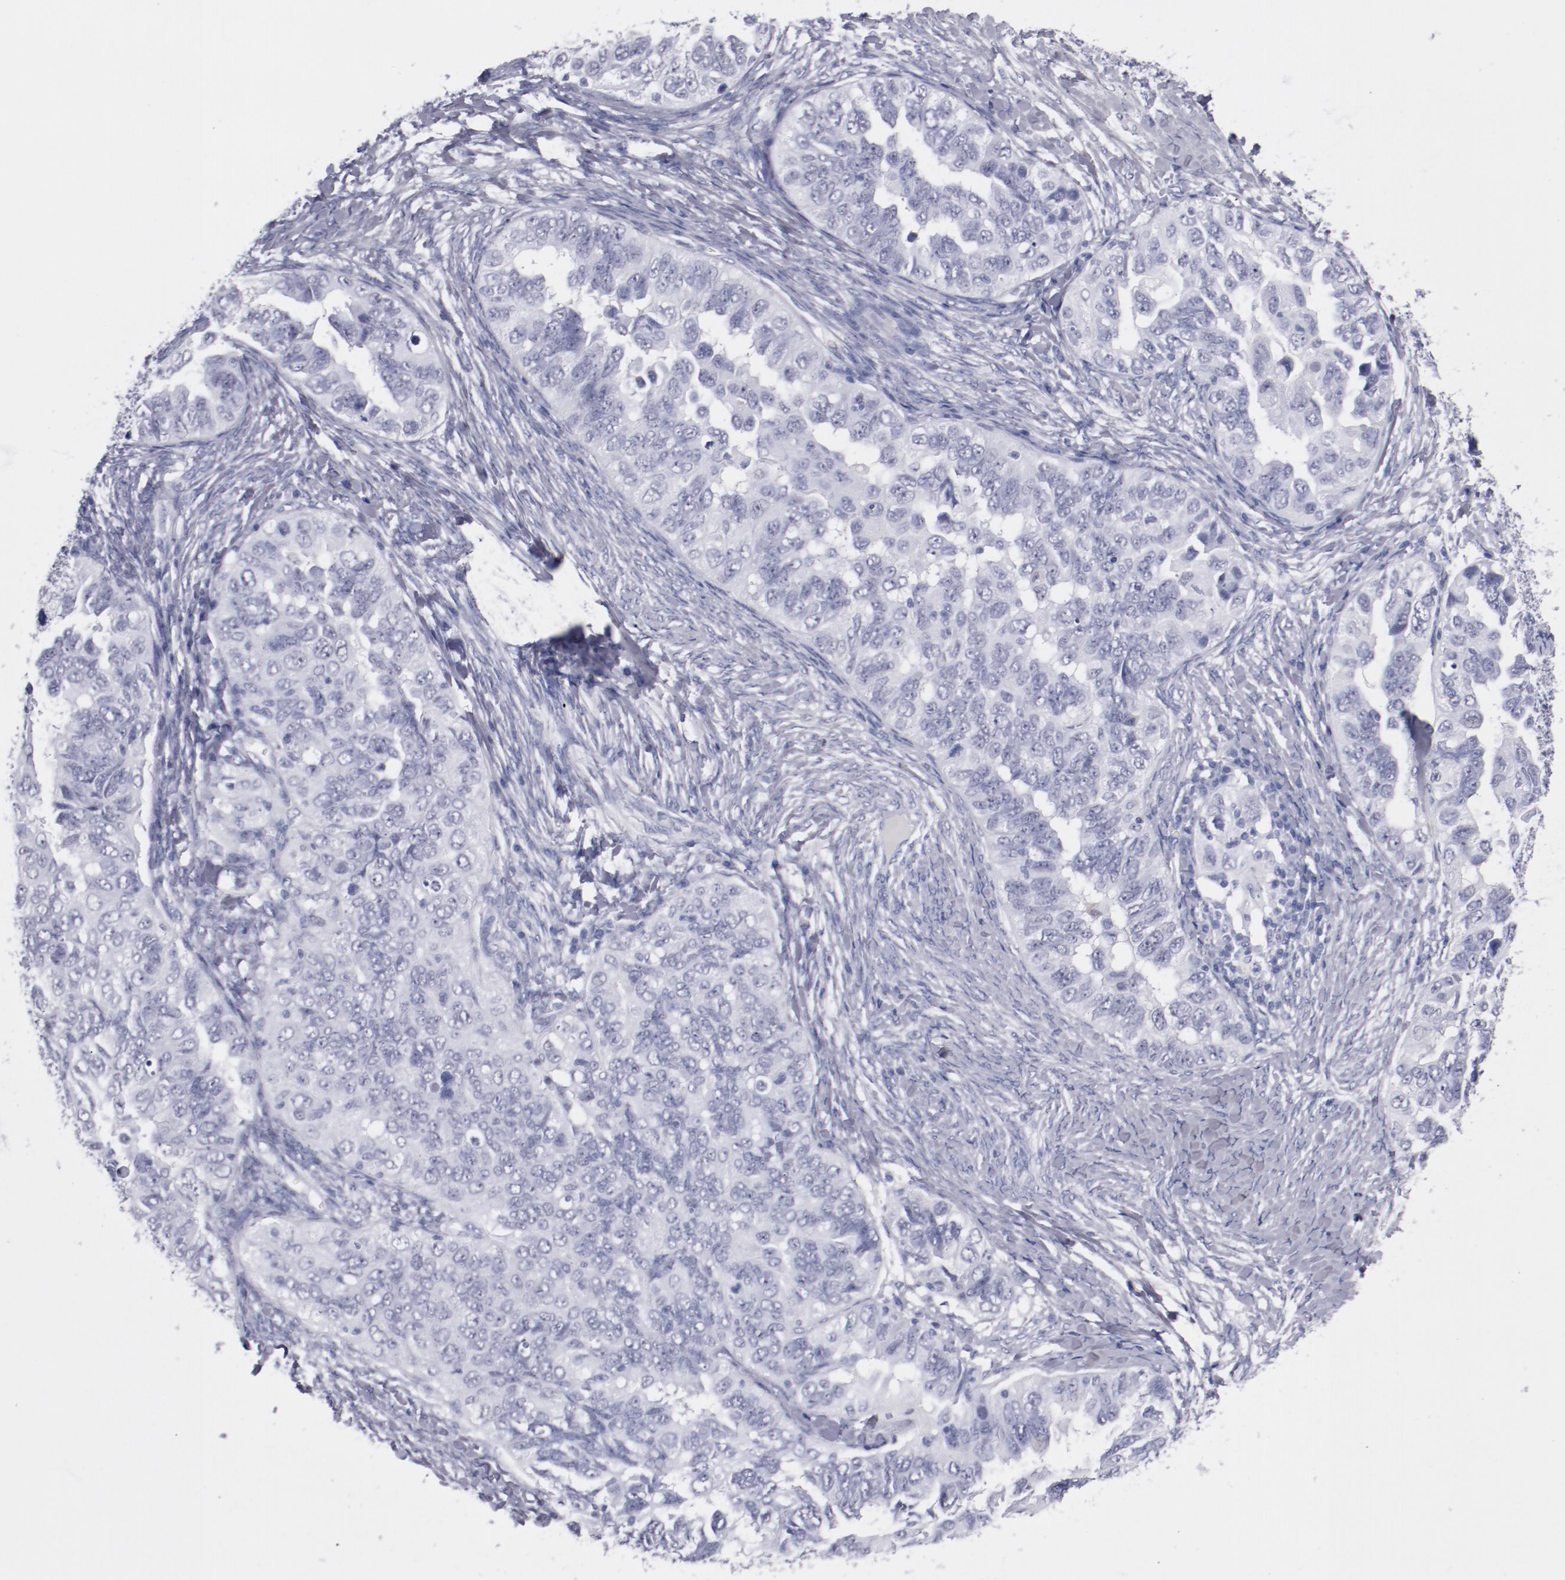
{"staining": {"intensity": "negative", "quantity": "none", "location": "none"}, "tissue": "ovarian cancer", "cell_type": "Tumor cells", "image_type": "cancer", "snomed": [{"axis": "morphology", "description": "Cystadenocarcinoma, serous, NOS"}, {"axis": "topography", "description": "Ovary"}], "caption": "Immunohistochemical staining of serous cystadenocarcinoma (ovarian) shows no significant positivity in tumor cells. Nuclei are stained in blue.", "gene": "HNF1B", "patient": {"sex": "female", "age": 82}}